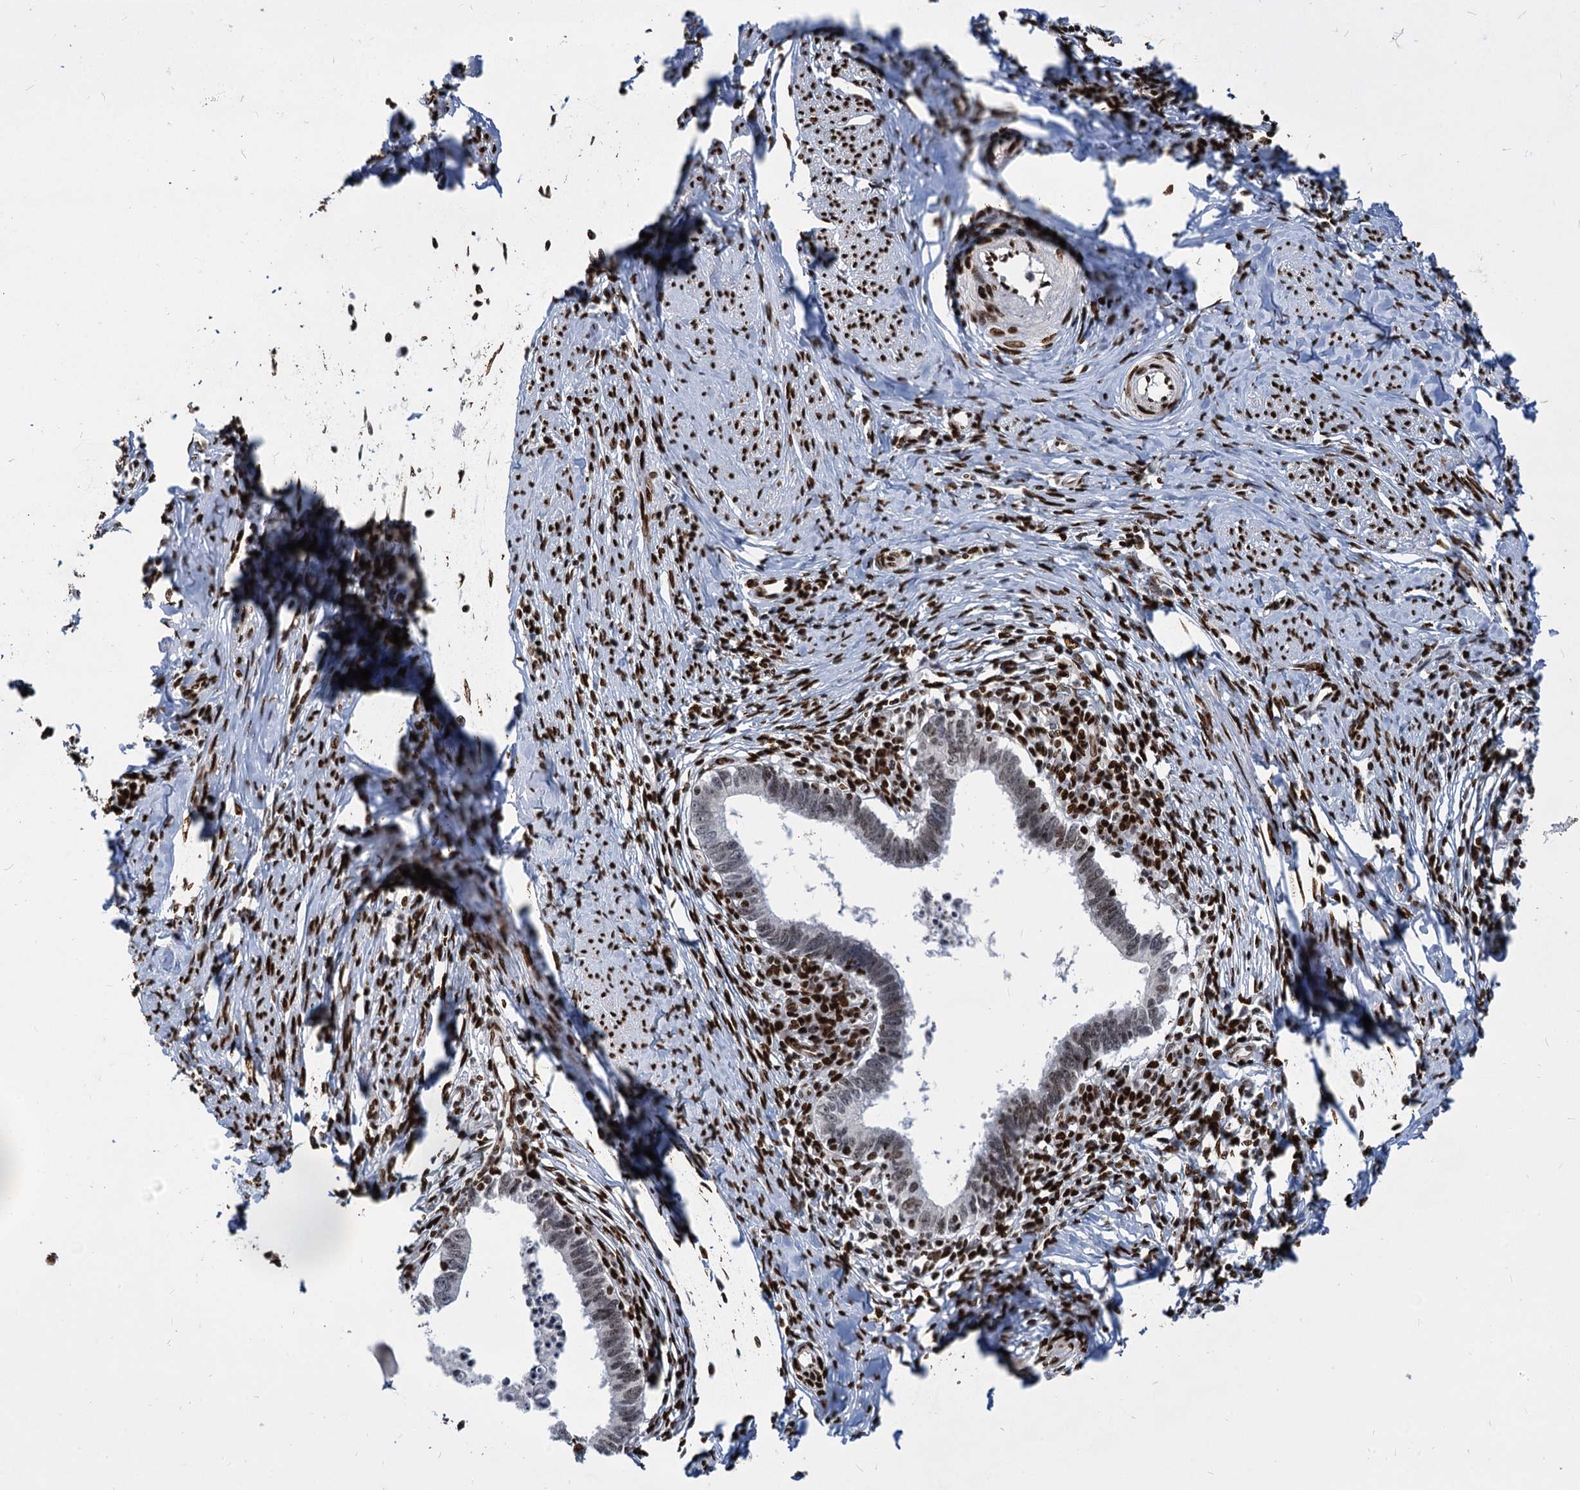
{"staining": {"intensity": "weak", "quantity": "<25%", "location": "nuclear"}, "tissue": "cervical cancer", "cell_type": "Tumor cells", "image_type": "cancer", "snomed": [{"axis": "morphology", "description": "Adenocarcinoma, NOS"}, {"axis": "topography", "description": "Cervix"}], "caption": "The histopathology image reveals no staining of tumor cells in adenocarcinoma (cervical).", "gene": "MECP2", "patient": {"sex": "female", "age": 36}}